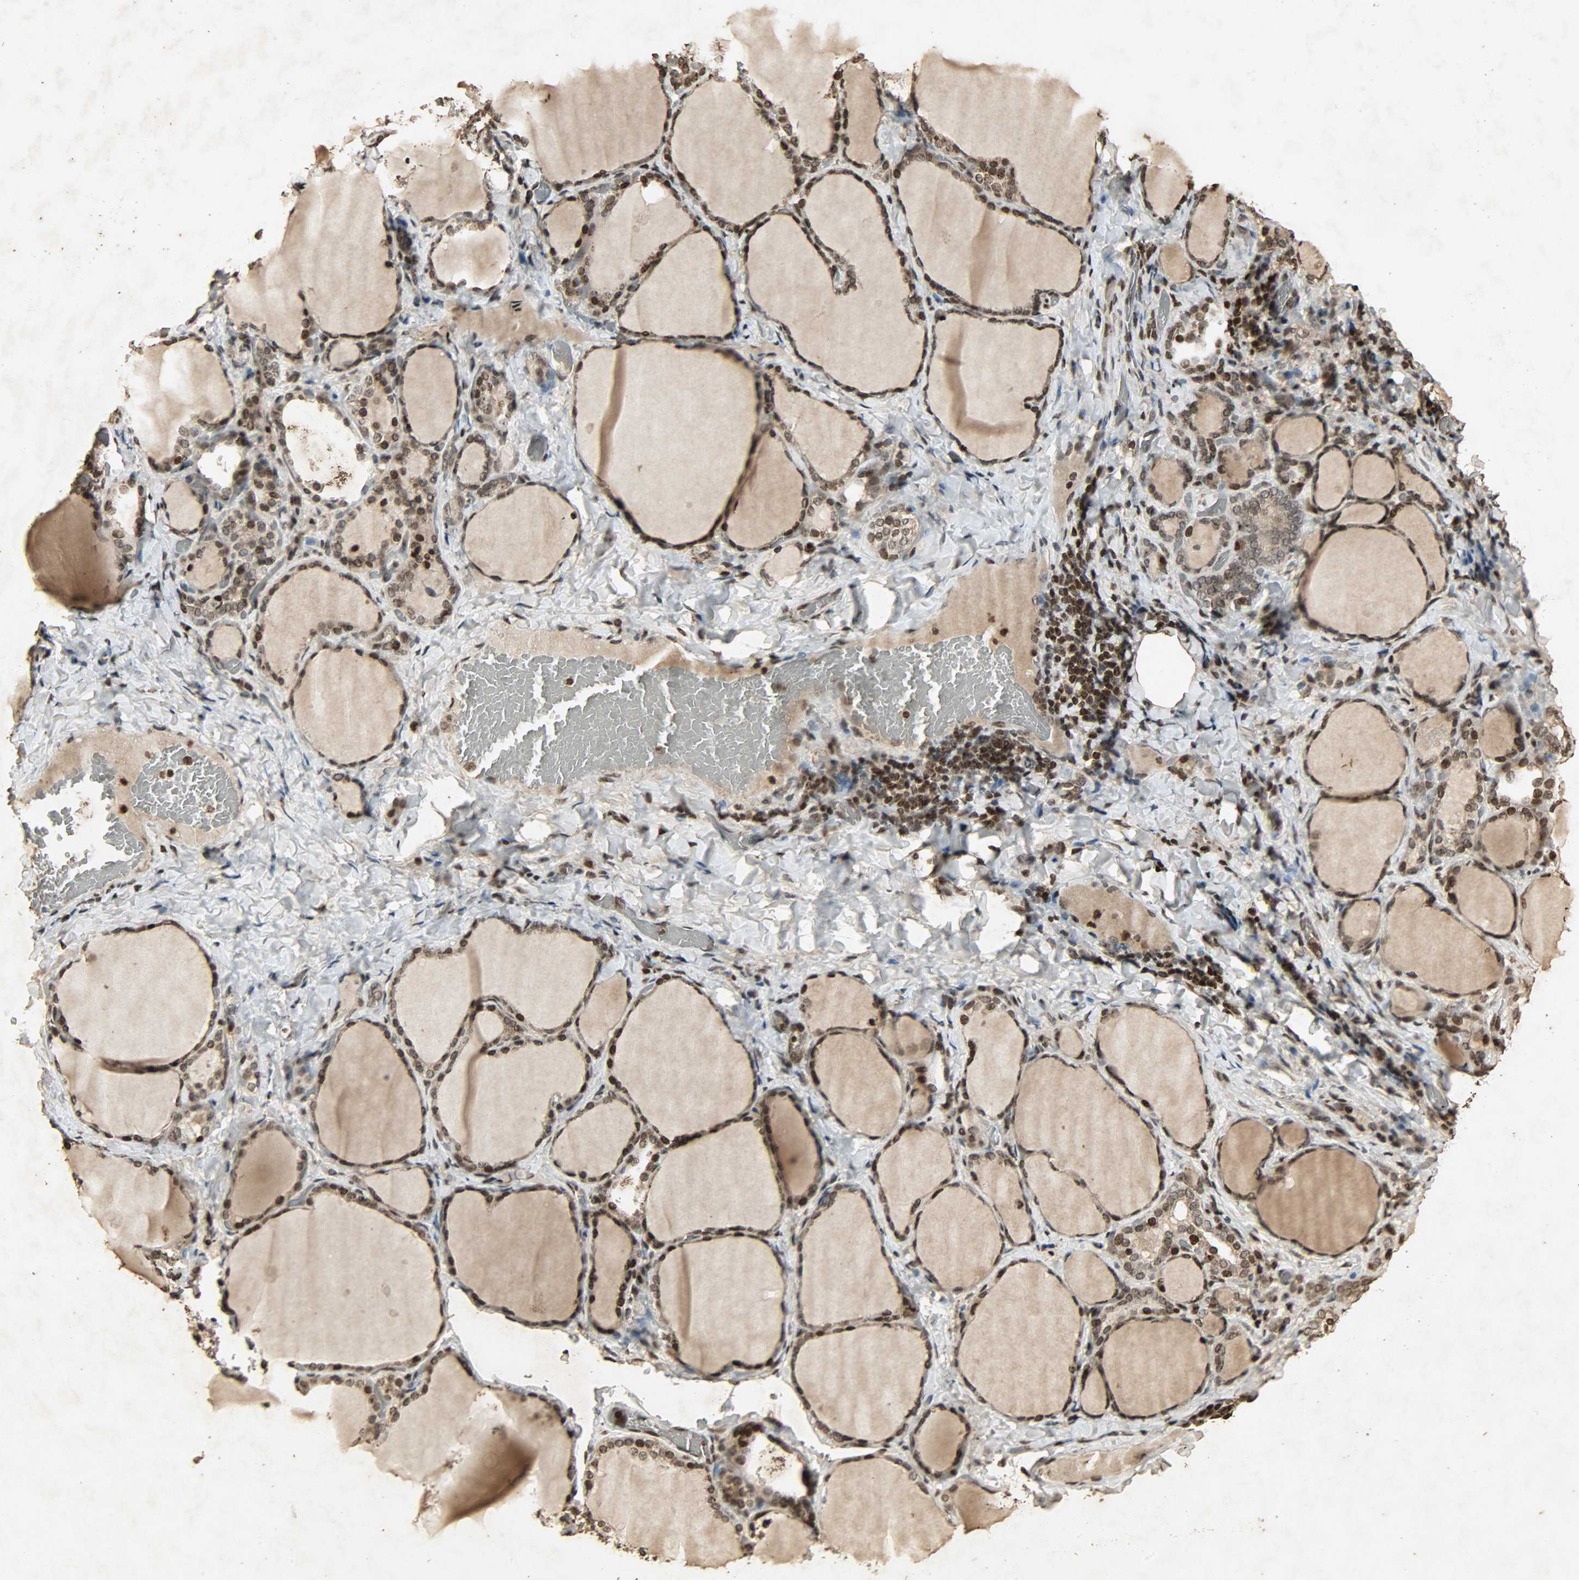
{"staining": {"intensity": "strong", "quantity": ">75%", "location": "cytoplasmic/membranous,nuclear"}, "tissue": "thyroid gland", "cell_type": "Glandular cells", "image_type": "normal", "snomed": [{"axis": "morphology", "description": "Normal tissue, NOS"}, {"axis": "morphology", "description": "Papillary adenocarcinoma, NOS"}, {"axis": "topography", "description": "Thyroid gland"}], "caption": "Thyroid gland stained with IHC reveals strong cytoplasmic/membranous,nuclear positivity in about >75% of glandular cells.", "gene": "PPP3R1", "patient": {"sex": "female", "age": 30}}